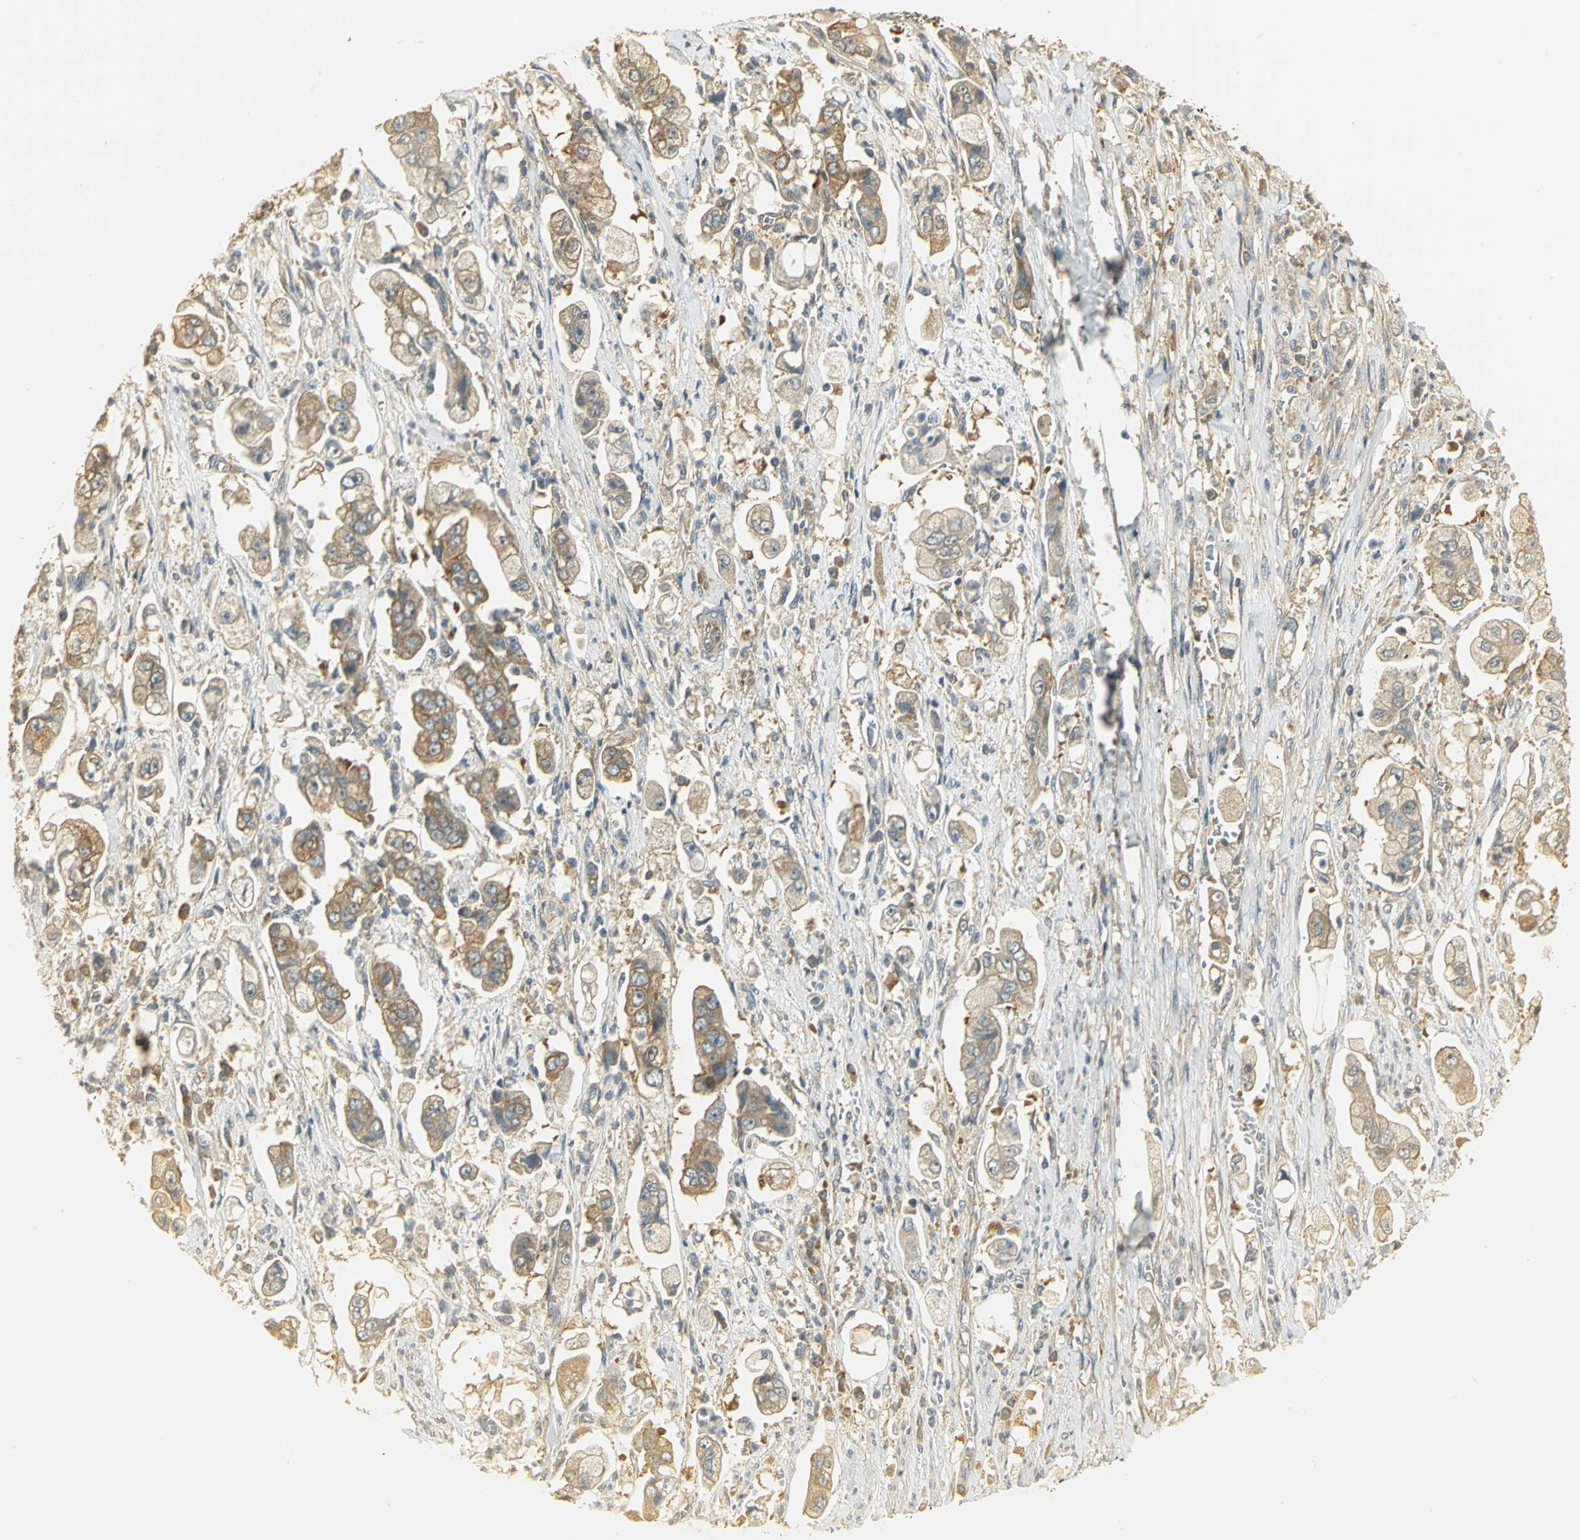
{"staining": {"intensity": "moderate", "quantity": ">75%", "location": "cytoplasmic/membranous"}, "tissue": "stomach cancer", "cell_type": "Tumor cells", "image_type": "cancer", "snomed": [{"axis": "morphology", "description": "Adenocarcinoma, NOS"}, {"axis": "topography", "description": "Stomach"}], "caption": "A medium amount of moderate cytoplasmic/membranous positivity is present in about >75% of tumor cells in adenocarcinoma (stomach) tissue.", "gene": "RARS1", "patient": {"sex": "male", "age": 62}}